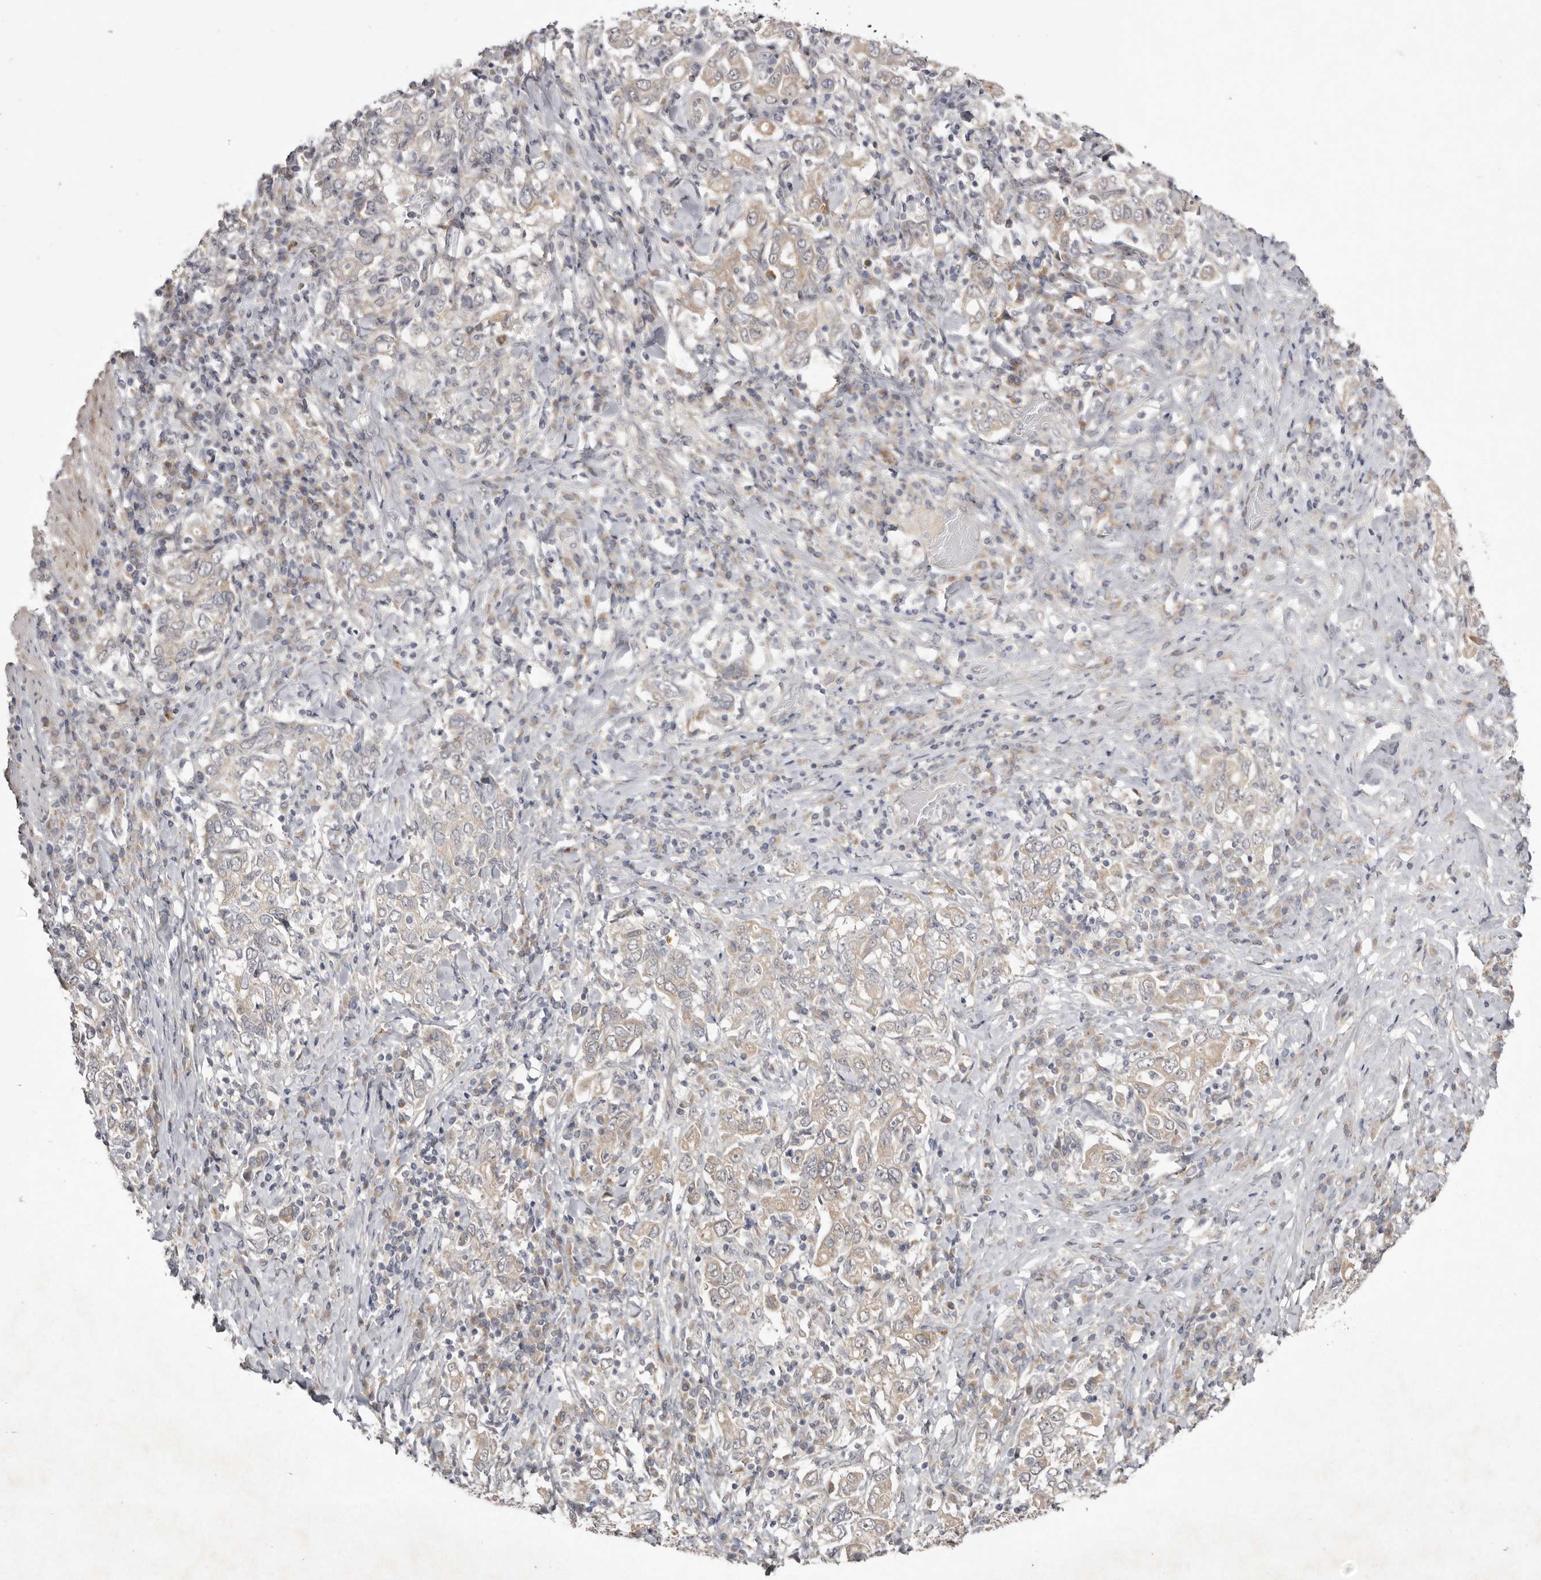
{"staining": {"intensity": "weak", "quantity": "25%-75%", "location": "cytoplasmic/membranous"}, "tissue": "stomach cancer", "cell_type": "Tumor cells", "image_type": "cancer", "snomed": [{"axis": "morphology", "description": "Adenocarcinoma, NOS"}, {"axis": "topography", "description": "Stomach, upper"}], "caption": "Protein analysis of stomach adenocarcinoma tissue demonstrates weak cytoplasmic/membranous expression in approximately 25%-75% of tumor cells.", "gene": "NSUN4", "patient": {"sex": "male", "age": 62}}